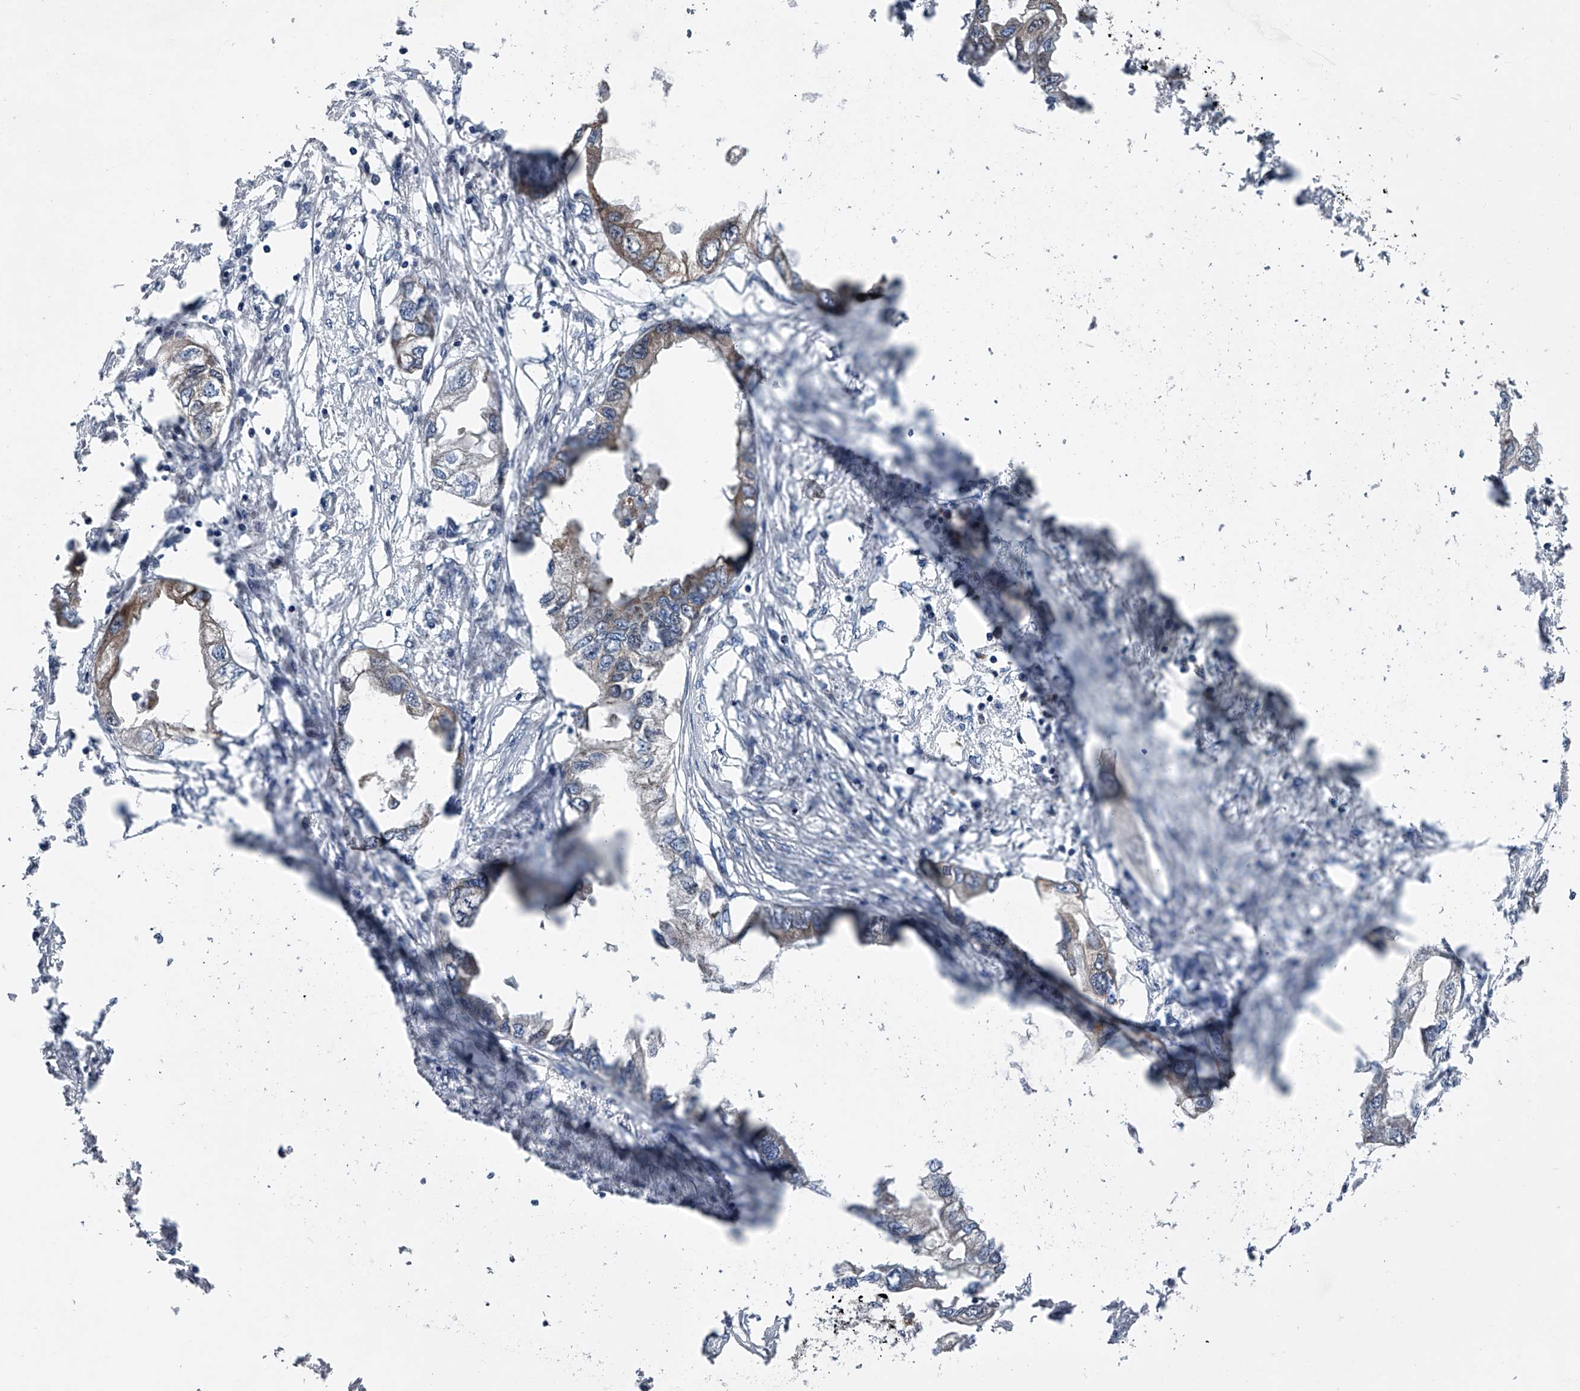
{"staining": {"intensity": "weak", "quantity": "<25%", "location": "cytoplasmic/membranous"}, "tissue": "endometrial cancer", "cell_type": "Tumor cells", "image_type": "cancer", "snomed": [{"axis": "morphology", "description": "Adenocarcinoma, NOS"}, {"axis": "morphology", "description": "Adenocarcinoma, metastatic, NOS"}, {"axis": "topography", "description": "Adipose tissue"}, {"axis": "topography", "description": "Endometrium"}], "caption": "DAB immunohistochemical staining of endometrial cancer (metastatic adenocarcinoma) exhibits no significant staining in tumor cells. (DAB (3,3'-diaminobenzidine) immunohistochemistry visualized using brightfield microscopy, high magnification).", "gene": "ABCG1", "patient": {"sex": "female", "age": 67}}